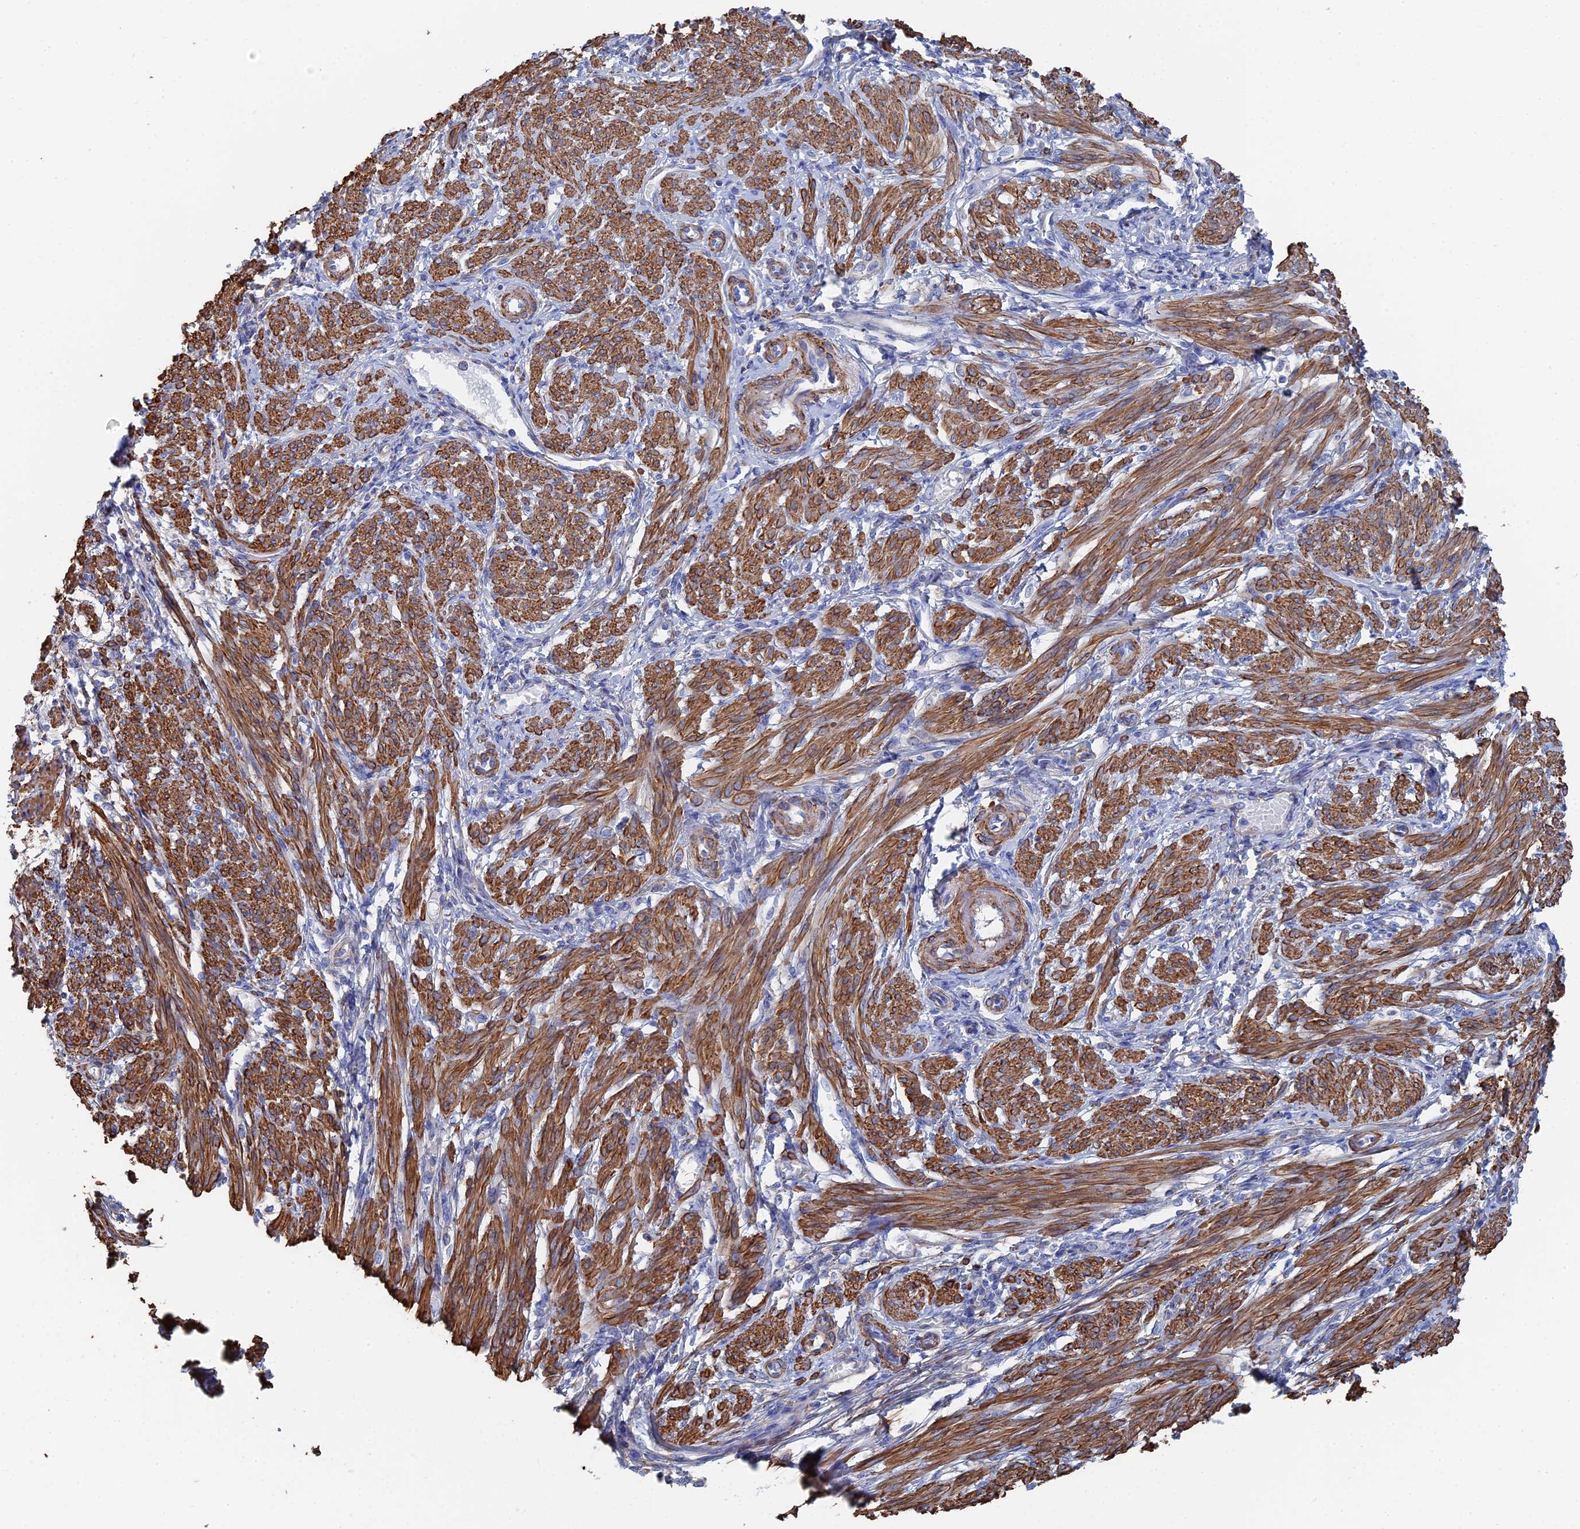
{"staining": {"intensity": "strong", "quantity": ">75%", "location": "cytoplasmic/membranous"}, "tissue": "smooth muscle", "cell_type": "Smooth muscle cells", "image_type": "normal", "snomed": [{"axis": "morphology", "description": "Normal tissue, NOS"}, {"axis": "morphology", "description": "Adenocarcinoma, NOS"}, {"axis": "topography", "description": "Colon"}, {"axis": "topography", "description": "Peripheral nerve tissue"}], "caption": "An immunohistochemistry micrograph of normal tissue is shown. Protein staining in brown labels strong cytoplasmic/membranous positivity in smooth muscle within smooth muscle cells. Immunohistochemistry stains the protein in brown and the nuclei are stained blue.", "gene": "STRA6", "patient": {"sex": "male", "age": 14}}